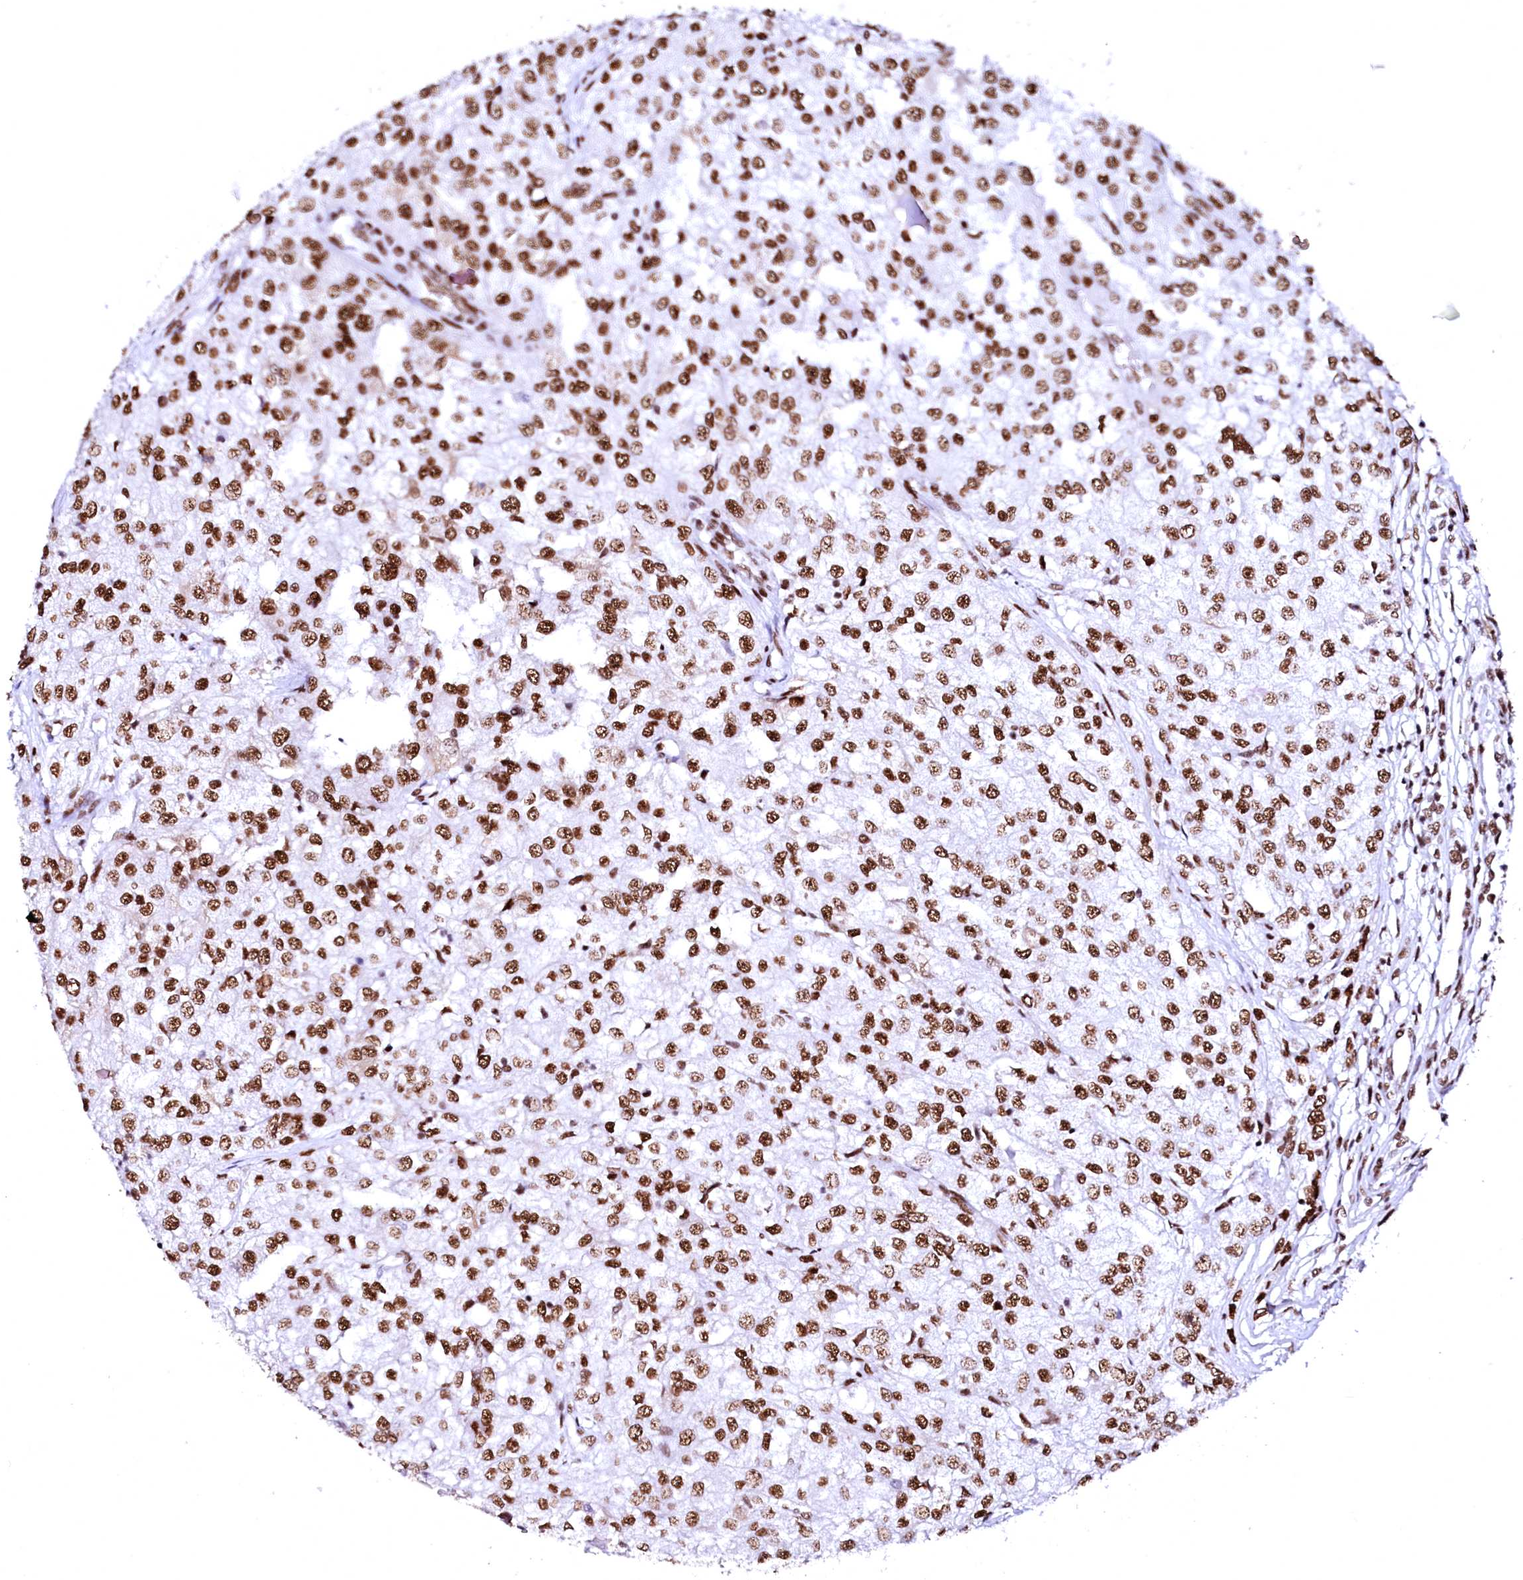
{"staining": {"intensity": "moderate", "quantity": ">75%", "location": "nuclear"}, "tissue": "renal cancer", "cell_type": "Tumor cells", "image_type": "cancer", "snomed": [{"axis": "morphology", "description": "Adenocarcinoma, NOS"}, {"axis": "topography", "description": "Kidney"}], "caption": "Immunohistochemistry photomicrograph of renal cancer (adenocarcinoma) stained for a protein (brown), which reveals medium levels of moderate nuclear expression in about >75% of tumor cells.", "gene": "CPSF6", "patient": {"sex": "female", "age": 54}}